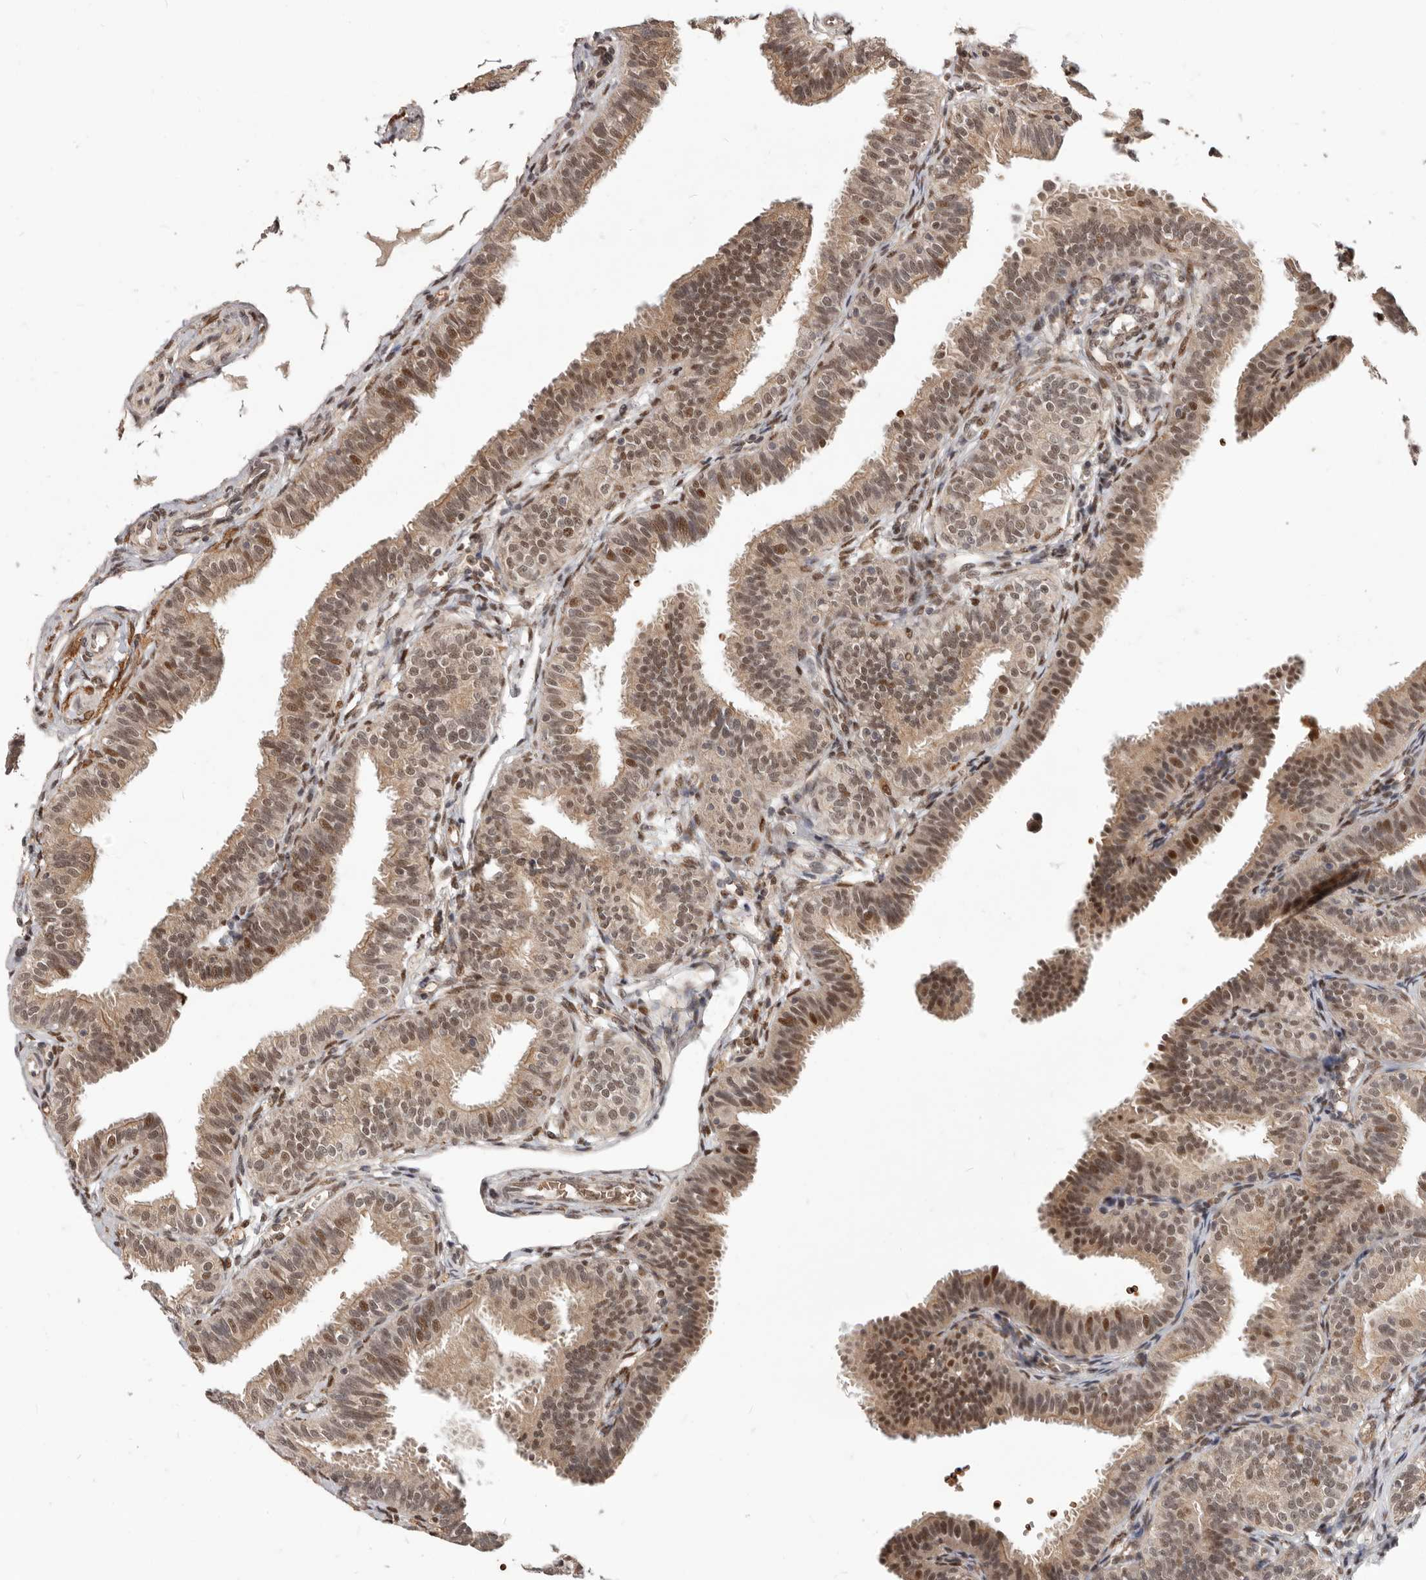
{"staining": {"intensity": "moderate", "quantity": ">75%", "location": "cytoplasmic/membranous,nuclear"}, "tissue": "fallopian tube", "cell_type": "Glandular cells", "image_type": "normal", "snomed": [{"axis": "morphology", "description": "Normal tissue, NOS"}, {"axis": "topography", "description": "Fallopian tube"}], "caption": "High-magnification brightfield microscopy of unremarkable fallopian tube stained with DAB (brown) and counterstained with hematoxylin (blue). glandular cells exhibit moderate cytoplasmic/membranous,nuclear staining is present in approximately>75% of cells.", "gene": "NCOA3", "patient": {"sex": "female", "age": 35}}